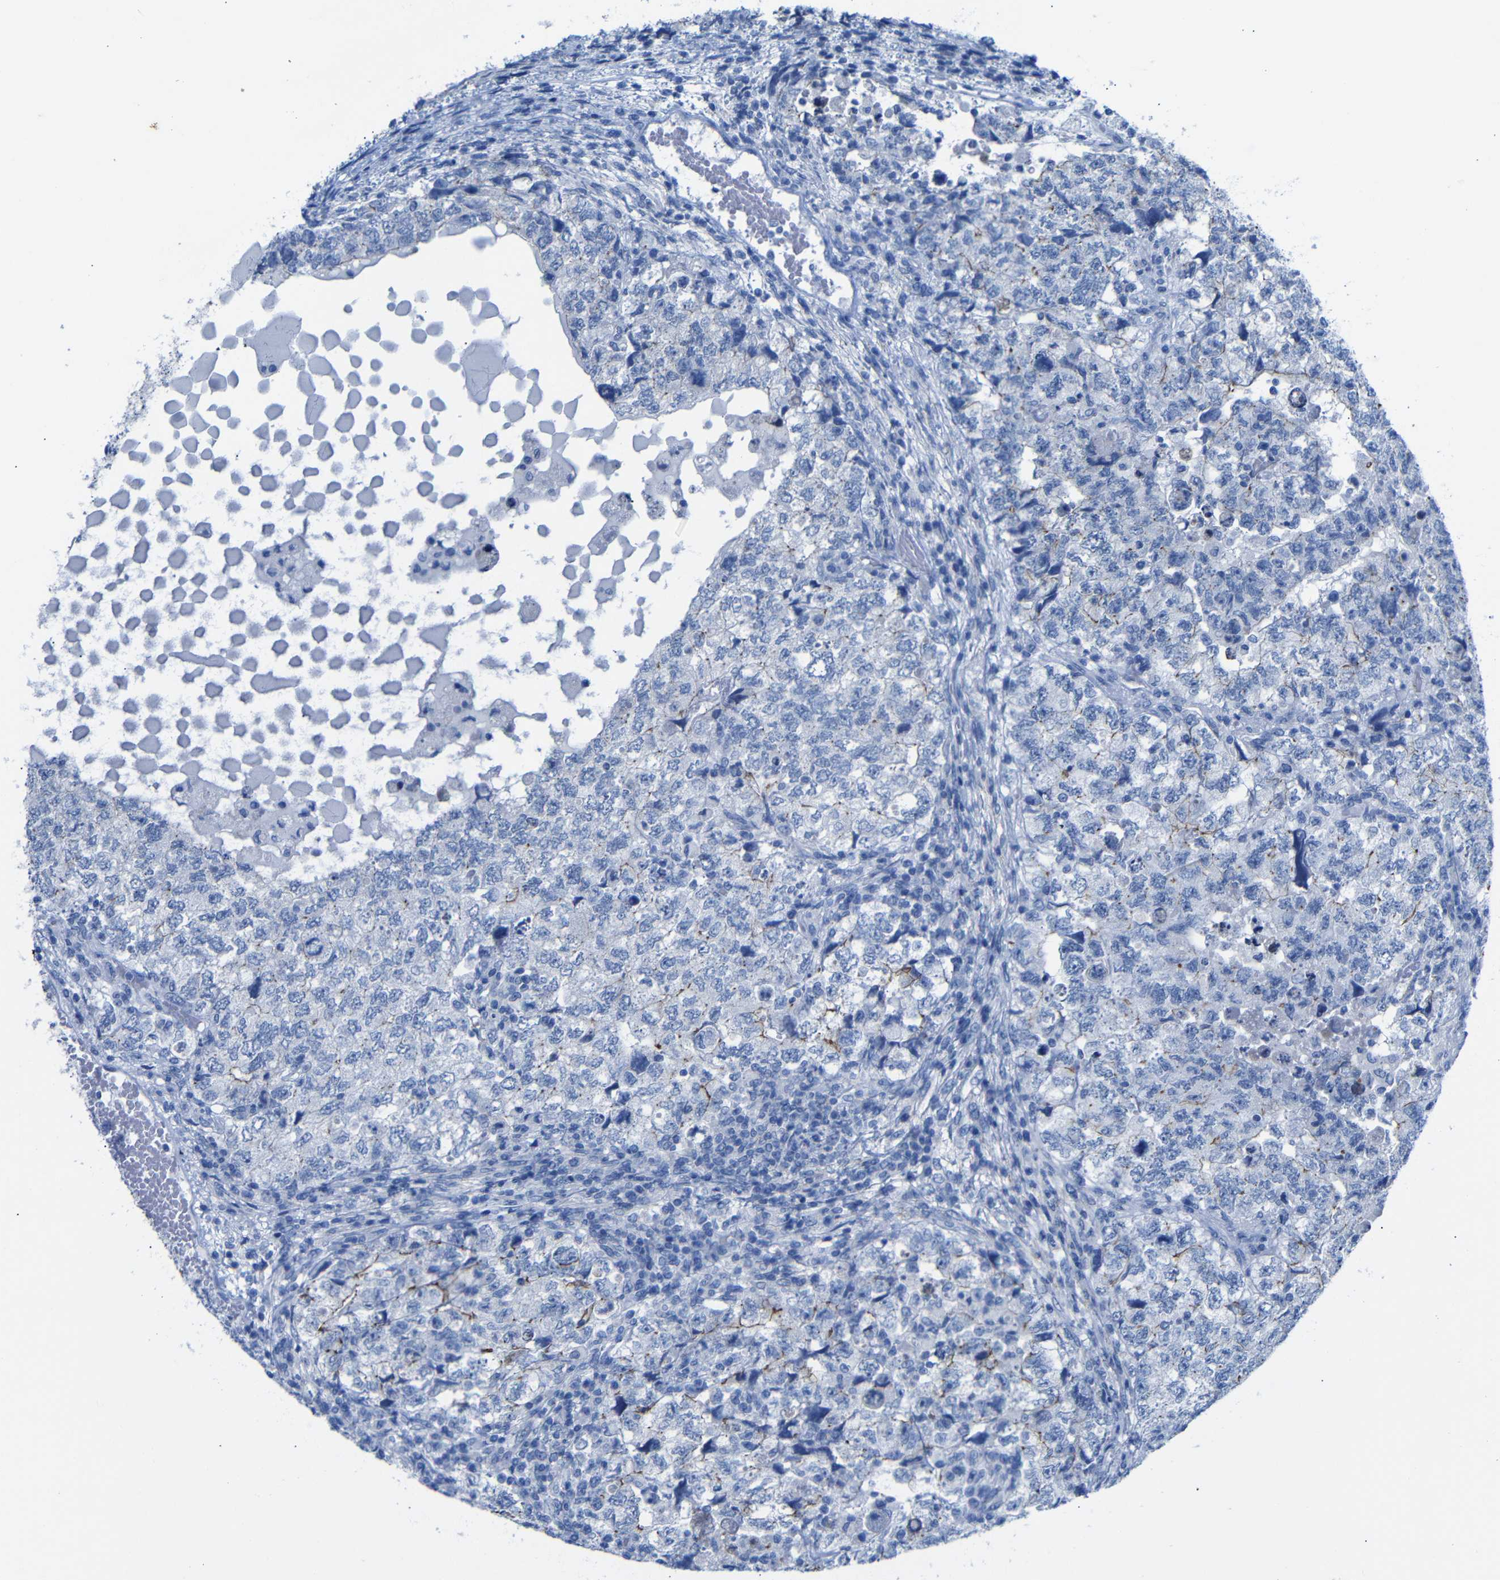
{"staining": {"intensity": "moderate", "quantity": "<25%", "location": "cytoplasmic/membranous"}, "tissue": "testis cancer", "cell_type": "Tumor cells", "image_type": "cancer", "snomed": [{"axis": "morphology", "description": "Carcinoma, Embryonal, NOS"}, {"axis": "topography", "description": "Testis"}], "caption": "The immunohistochemical stain highlights moderate cytoplasmic/membranous staining in tumor cells of testis cancer (embryonal carcinoma) tissue.", "gene": "CGNL1", "patient": {"sex": "male", "age": 36}}